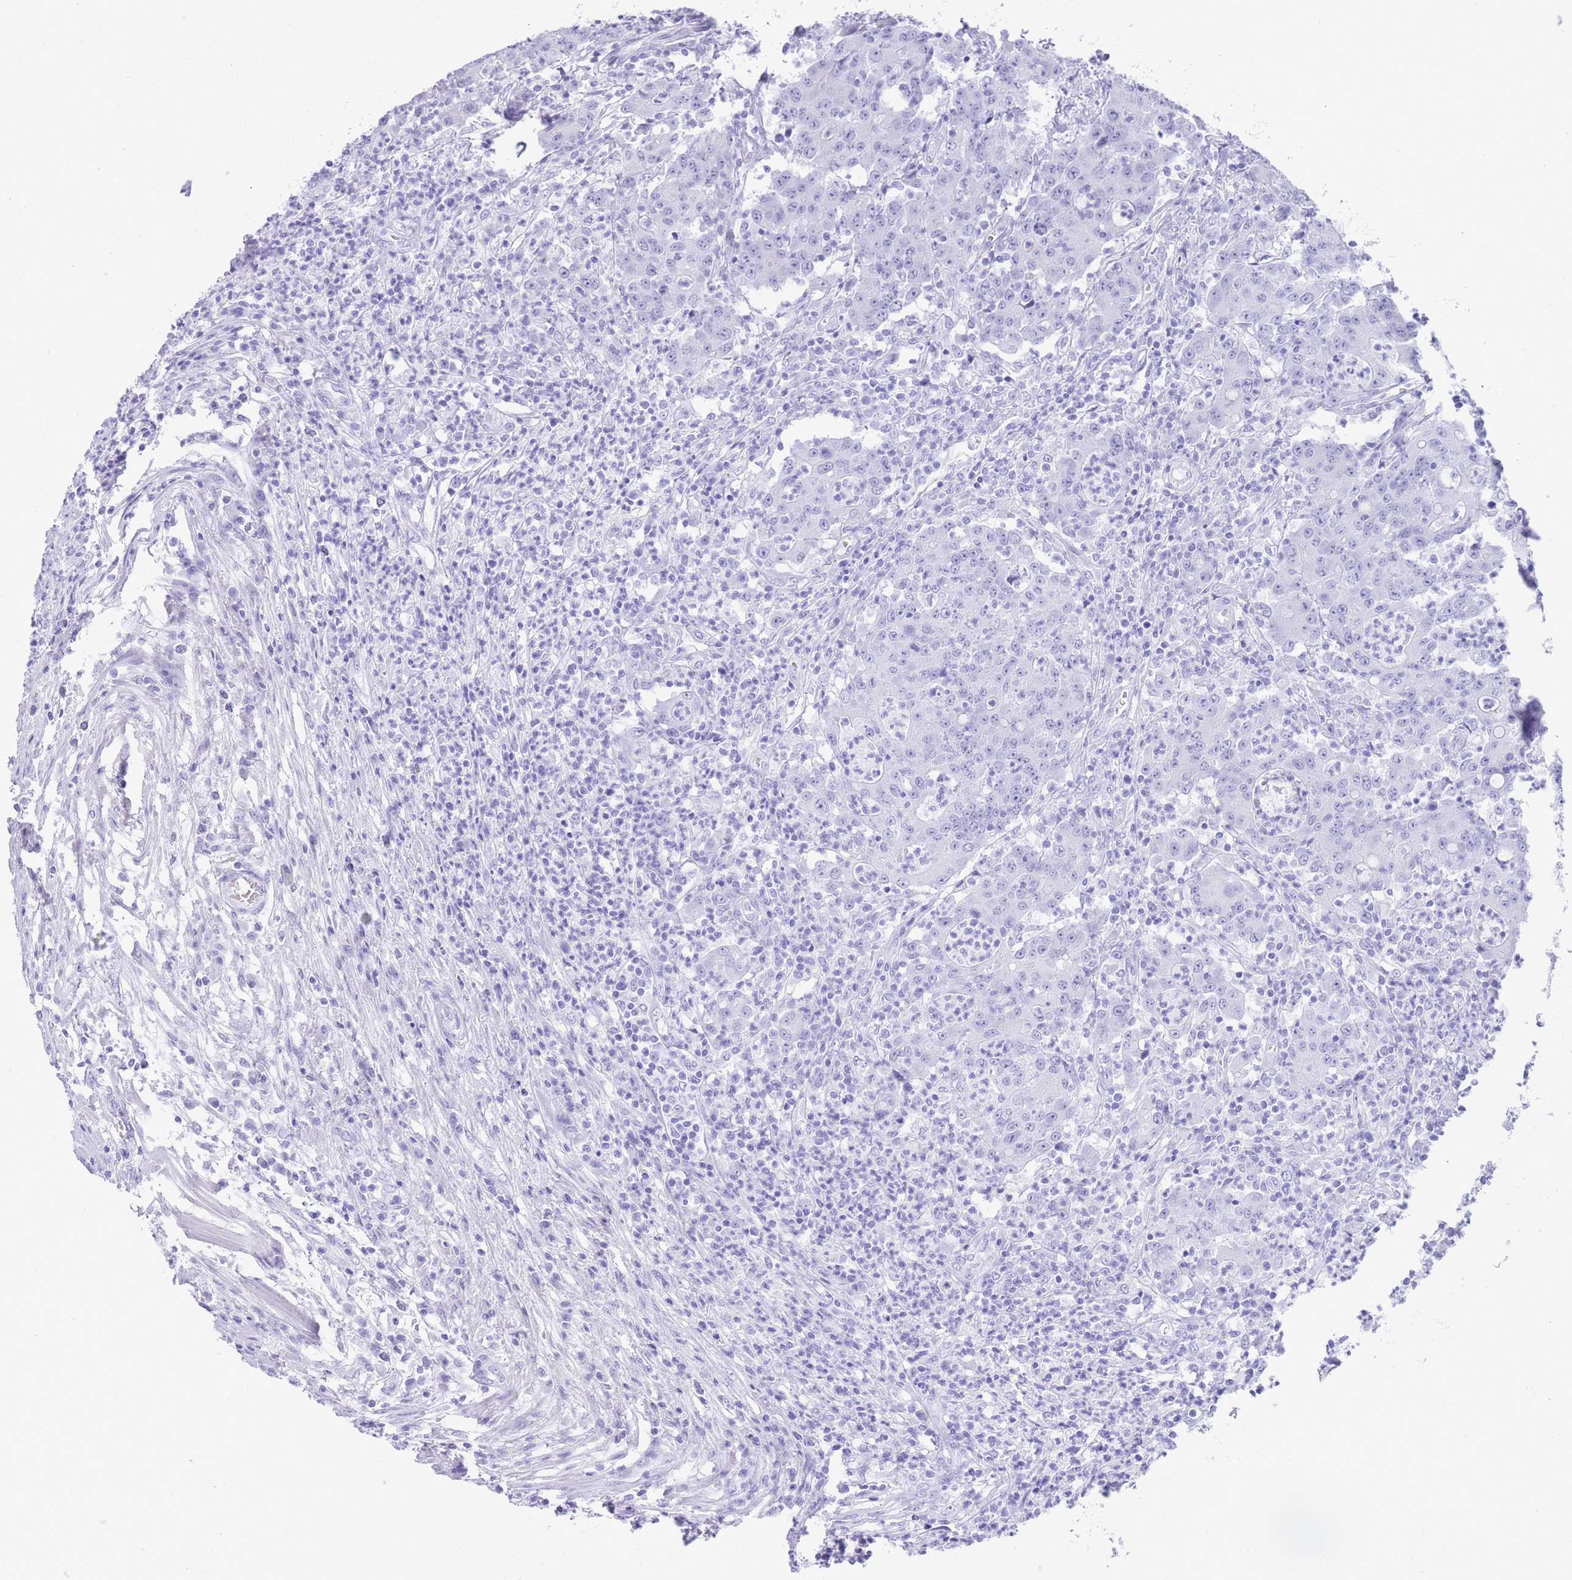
{"staining": {"intensity": "negative", "quantity": "none", "location": "none"}, "tissue": "colorectal cancer", "cell_type": "Tumor cells", "image_type": "cancer", "snomed": [{"axis": "morphology", "description": "Adenocarcinoma, NOS"}, {"axis": "topography", "description": "Colon"}], "caption": "This is an immunohistochemistry (IHC) photomicrograph of human colorectal cancer (adenocarcinoma). There is no expression in tumor cells.", "gene": "ELOA2", "patient": {"sex": "male", "age": 83}}